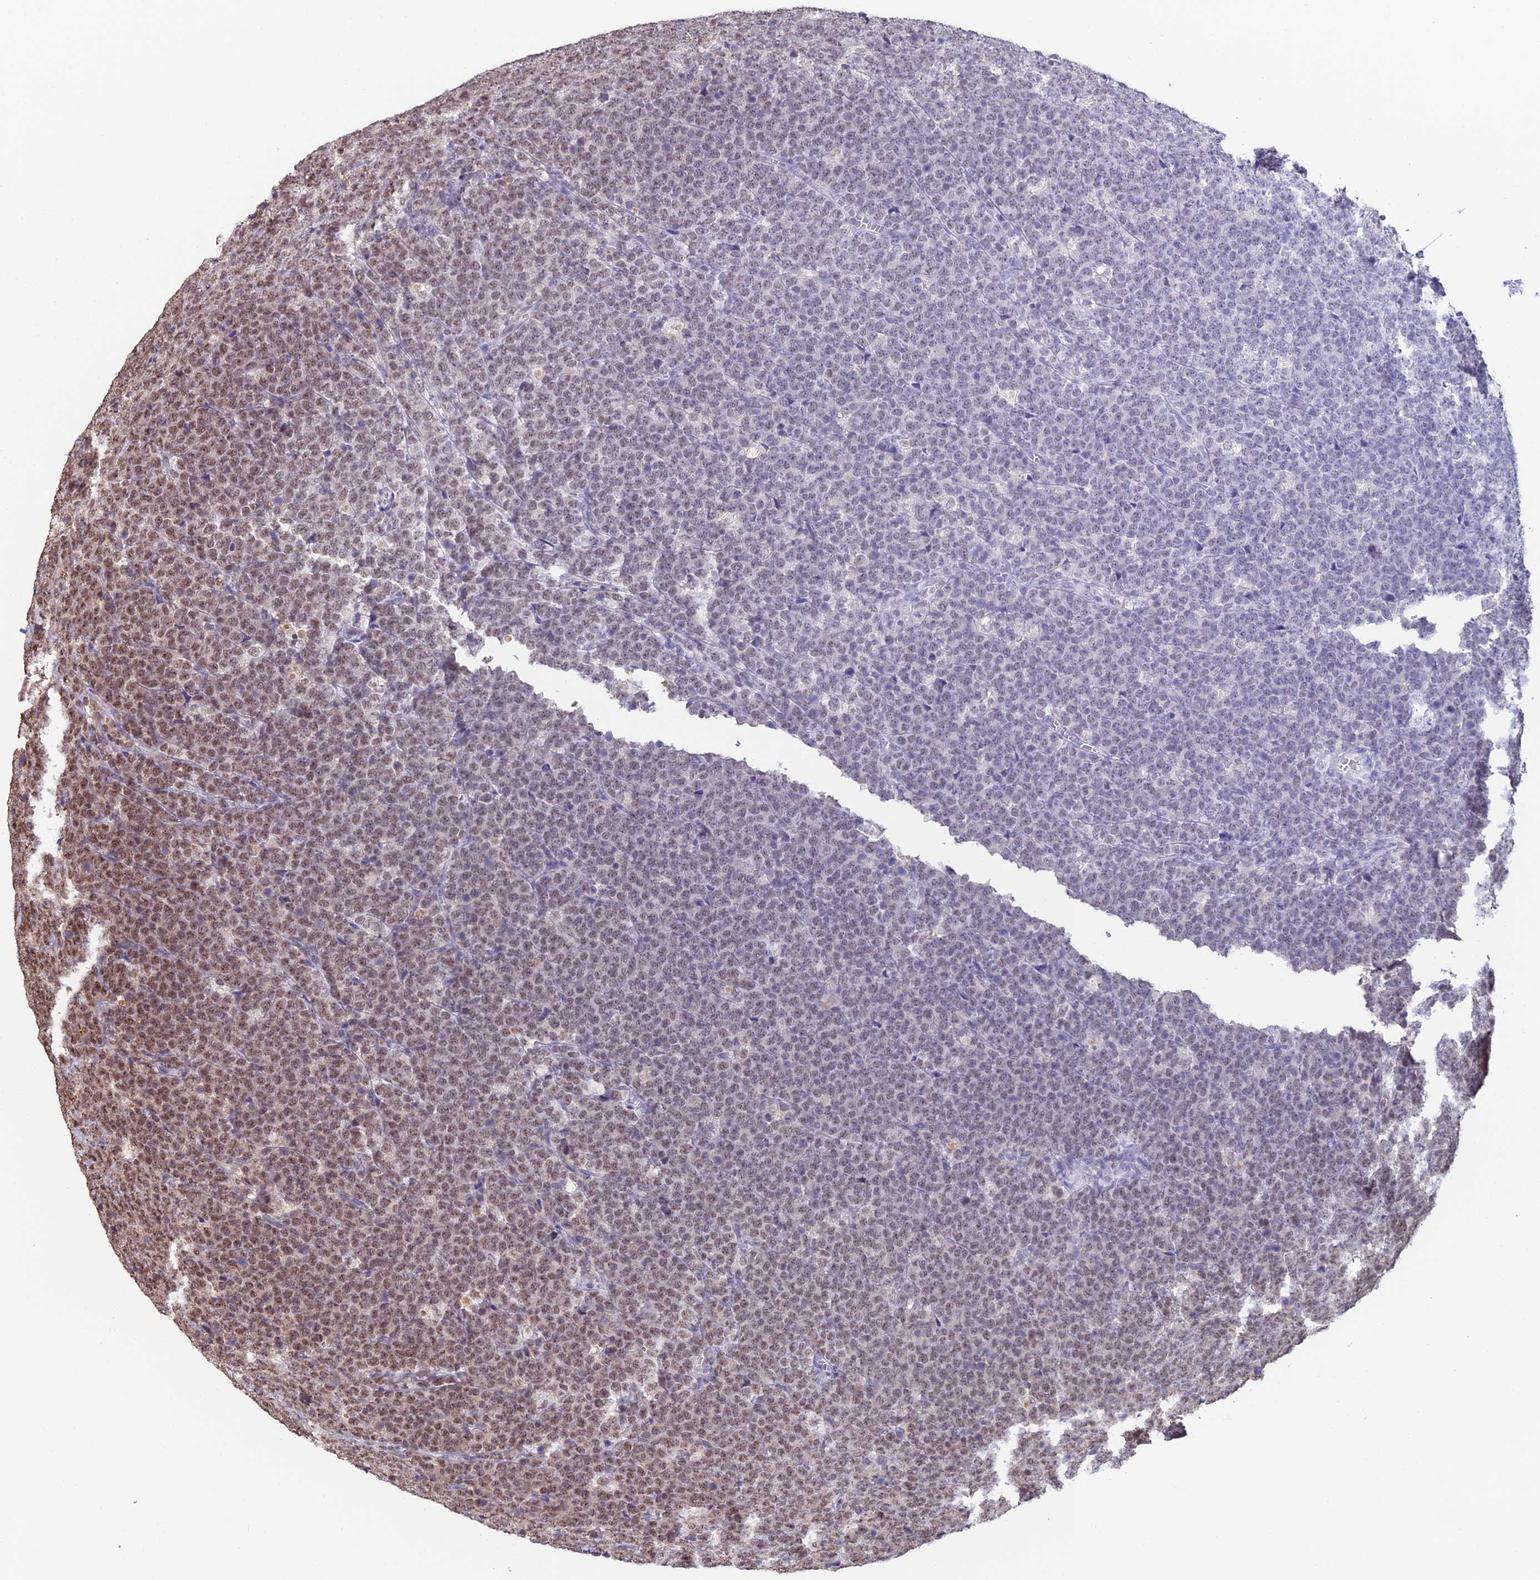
{"staining": {"intensity": "moderate", "quantity": "25%-75%", "location": "nuclear"}, "tissue": "lymphoma", "cell_type": "Tumor cells", "image_type": "cancer", "snomed": [{"axis": "morphology", "description": "Malignant lymphoma, non-Hodgkin's type, High grade"}, {"axis": "topography", "description": "Small intestine"}], "caption": "The image demonstrates a brown stain indicating the presence of a protein in the nuclear of tumor cells in lymphoma.", "gene": "PPP4C", "patient": {"sex": "male", "age": 8}}